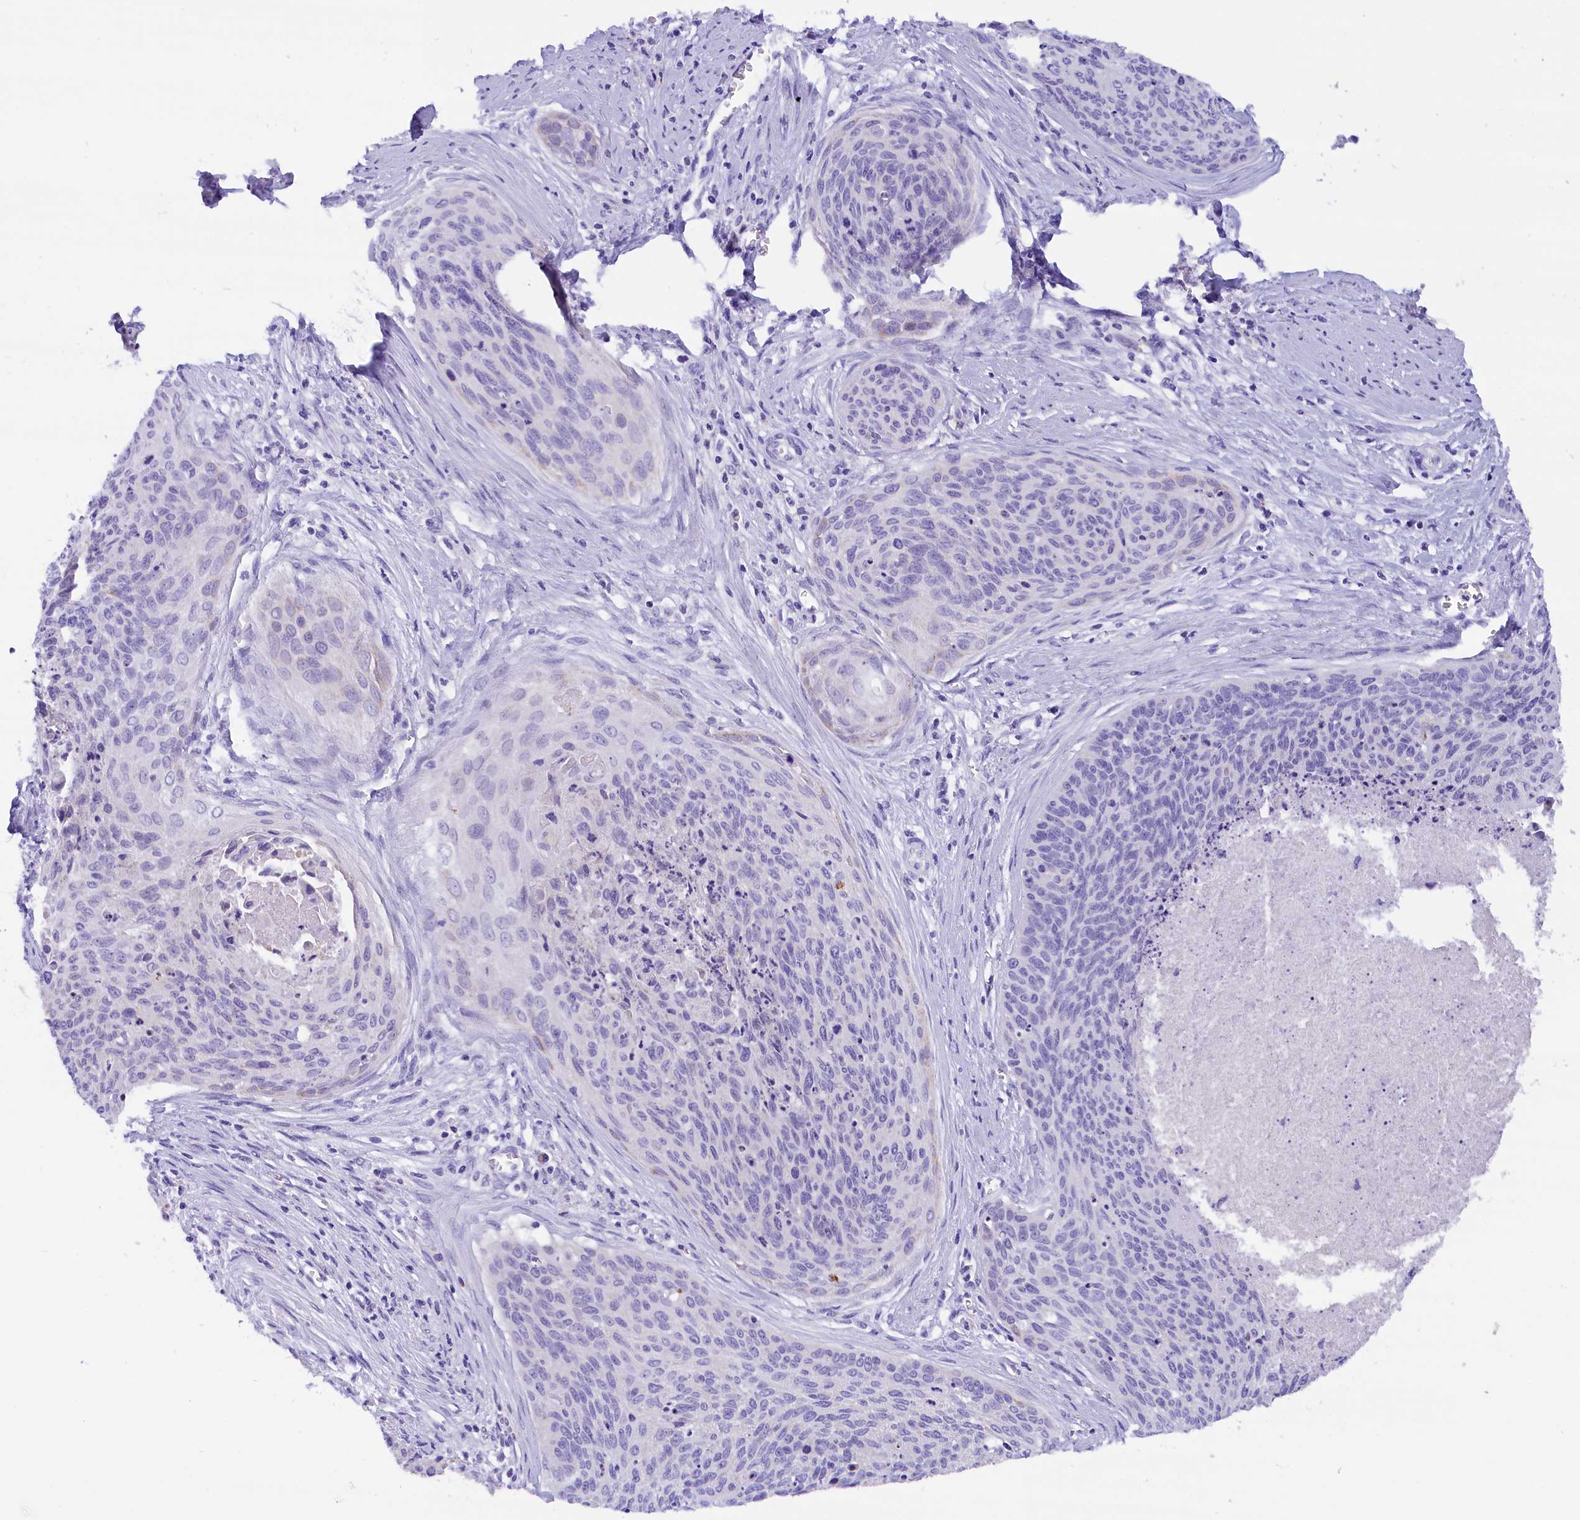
{"staining": {"intensity": "negative", "quantity": "none", "location": "none"}, "tissue": "cervical cancer", "cell_type": "Tumor cells", "image_type": "cancer", "snomed": [{"axis": "morphology", "description": "Squamous cell carcinoma, NOS"}, {"axis": "topography", "description": "Cervix"}], "caption": "An image of human squamous cell carcinoma (cervical) is negative for staining in tumor cells.", "gene": "ABAT", "patient": {"sex": "female", "age": 55}}